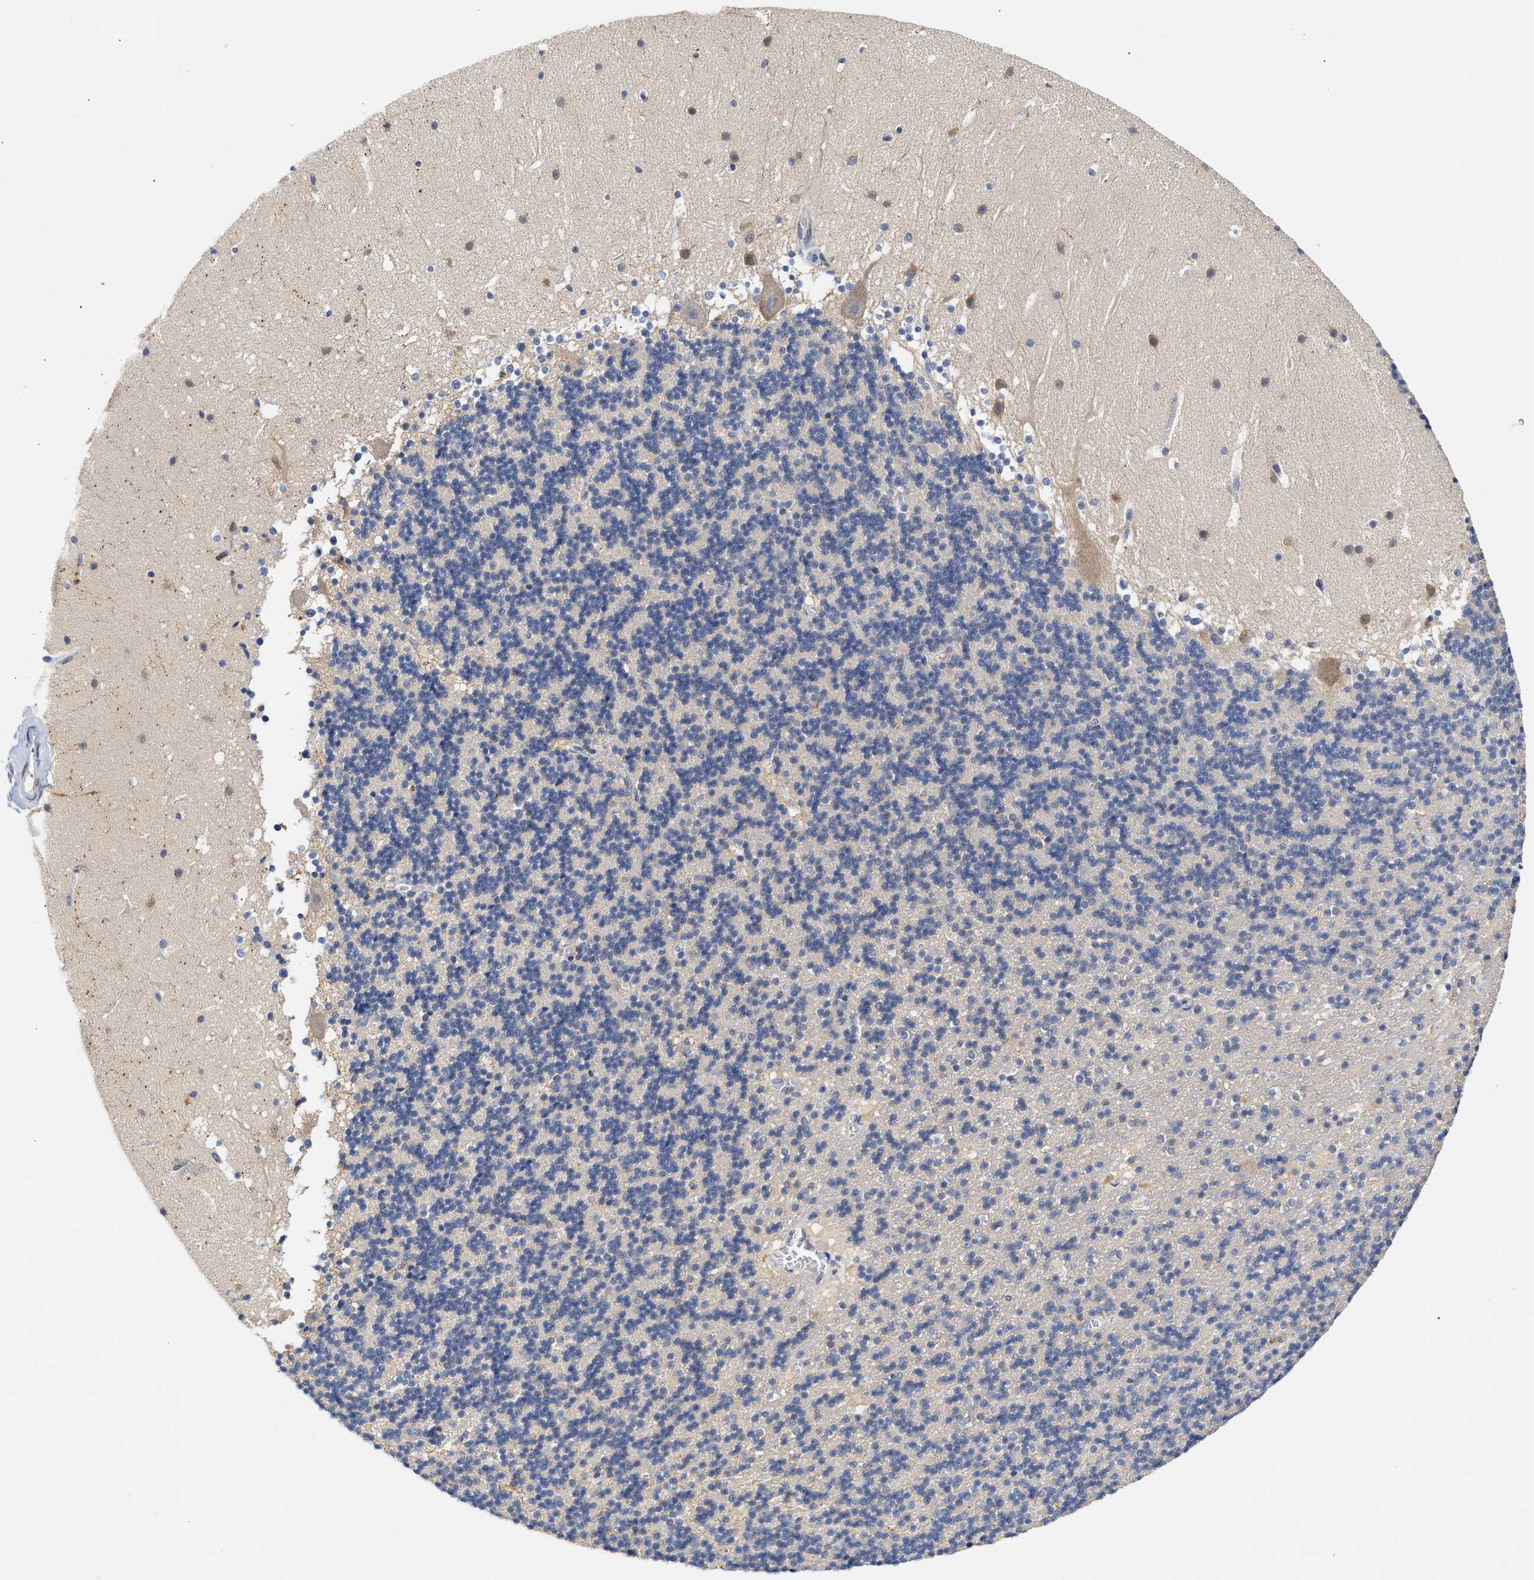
{"staining": {"intensity": "negative", "quantity": "none", "location": "none"}, "tissue": "cerebellum", "cell_type": "Cells in granular layer", "image_type": "normal", "snomed": [{"axis": "morphology", "description": "Normal tissue, NOS"}, {"axis": "topography", "description": "Cerebellum"}], "caption": "Immunohistochemistry histopathology image of unremarkable cerebellum: human cerebellum stained with DAB demonstrates no significant protein positivity in cells in granular layer.", "gene": "TRIM50", "patient": {"sex": "male", "age": 45}}